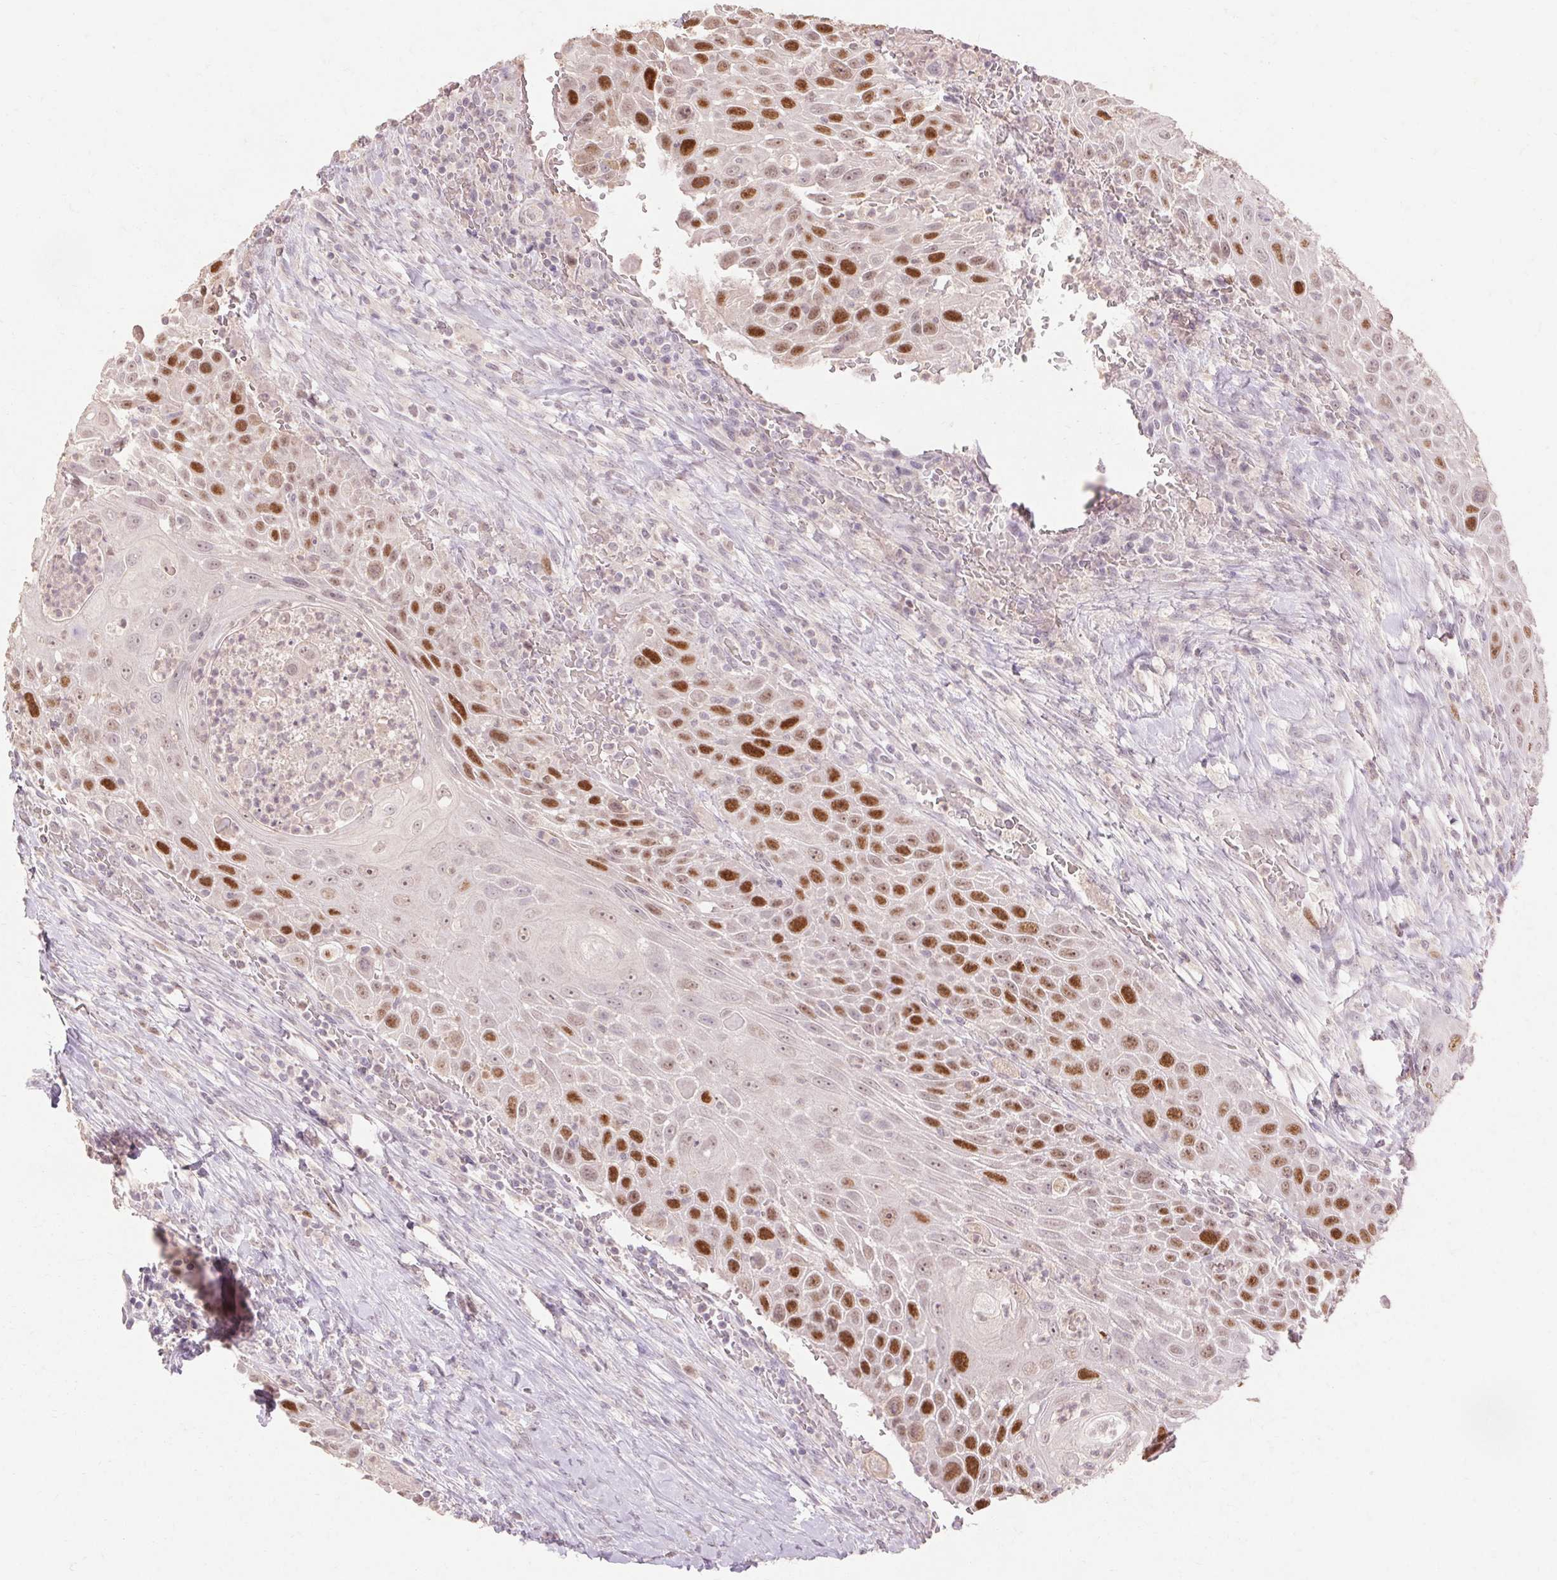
{"staining": {"intensity": "strong", "quantity": "25%-75%", "location": "nuclear"}, "tissue": "head and neck cancer", "cell_type": "Tumor cells", "image_type": "cancer", "snomed": [{"axis": "morphology", "description": "Squamous cell carcinoma, NOS"}, {"axis": "topography", "description": "Head-Neck"}], "caption": "A high-resolution micrograph shows immunohistochemistry staining of head and neck cancer, which shows strong nuclear positivity in about 25%-75% of tumor cells.", "gene": "SKP2", "patient": {"sex": "male", "age": 69}}